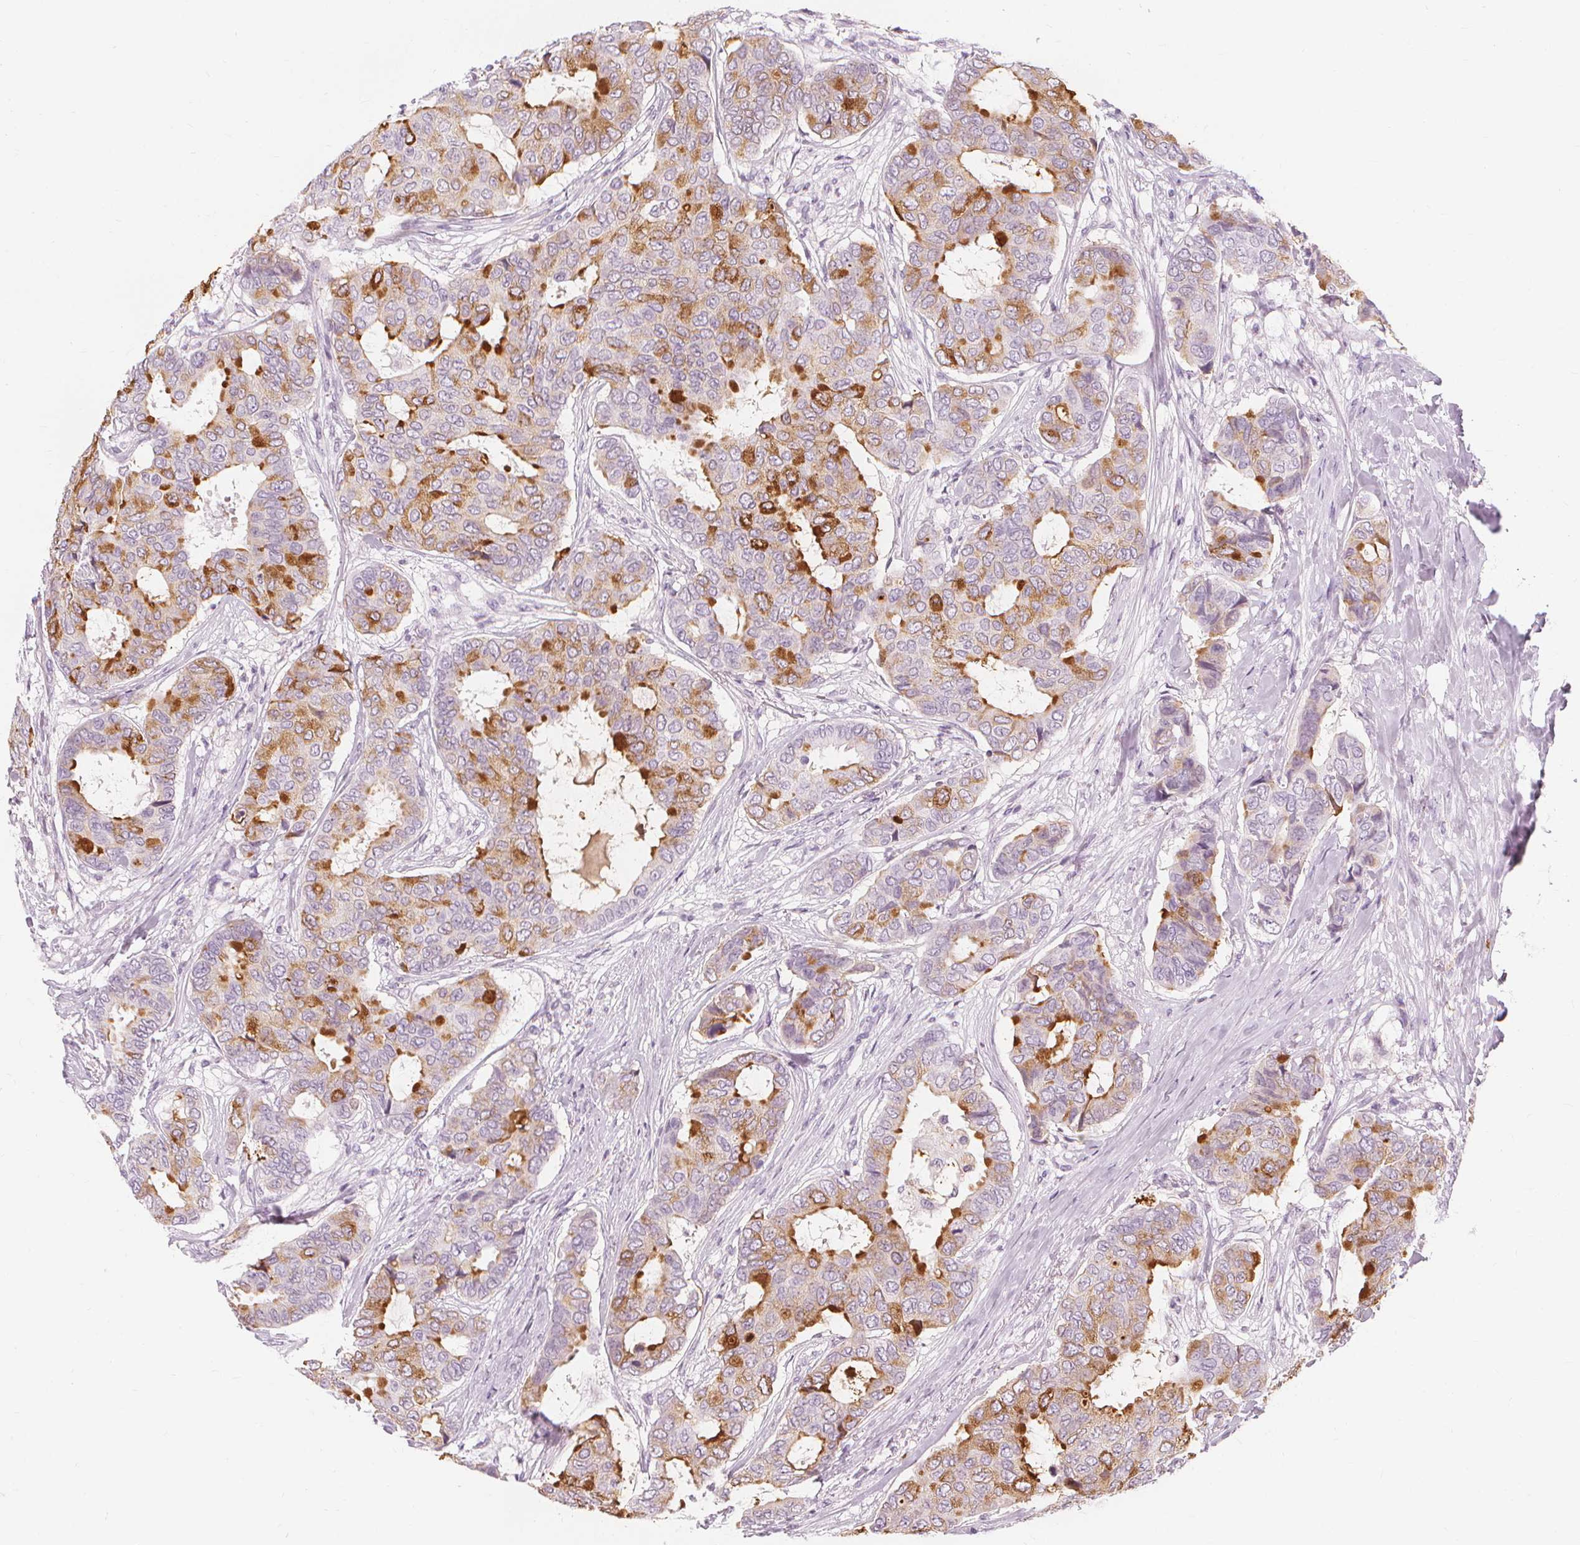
{"staining": {"intensity": "moderate", "quantity": "25%-75%", "location": "cytoplasmic/membranous"}, "tissue": "breast cancer", "cell_type": "Tumor cells", "image_type": "cancer", "snomed": [{"axis": "morphology", "description": "Duct carcinoma"}, {"axis": "topography", "description": "Breast"}], "caption": "An image of invasive ductal carcinoma (breast) stained for a protein demonstrates moderate cytoplasmic/membranous brown staining in tumor cells. Using DAB (brown) and hematoxylin (blue) stains, captured at high magnification using brightfield microscopy.", "gene": "TFF1", "patient": {"sex": "female", "age": 75}}